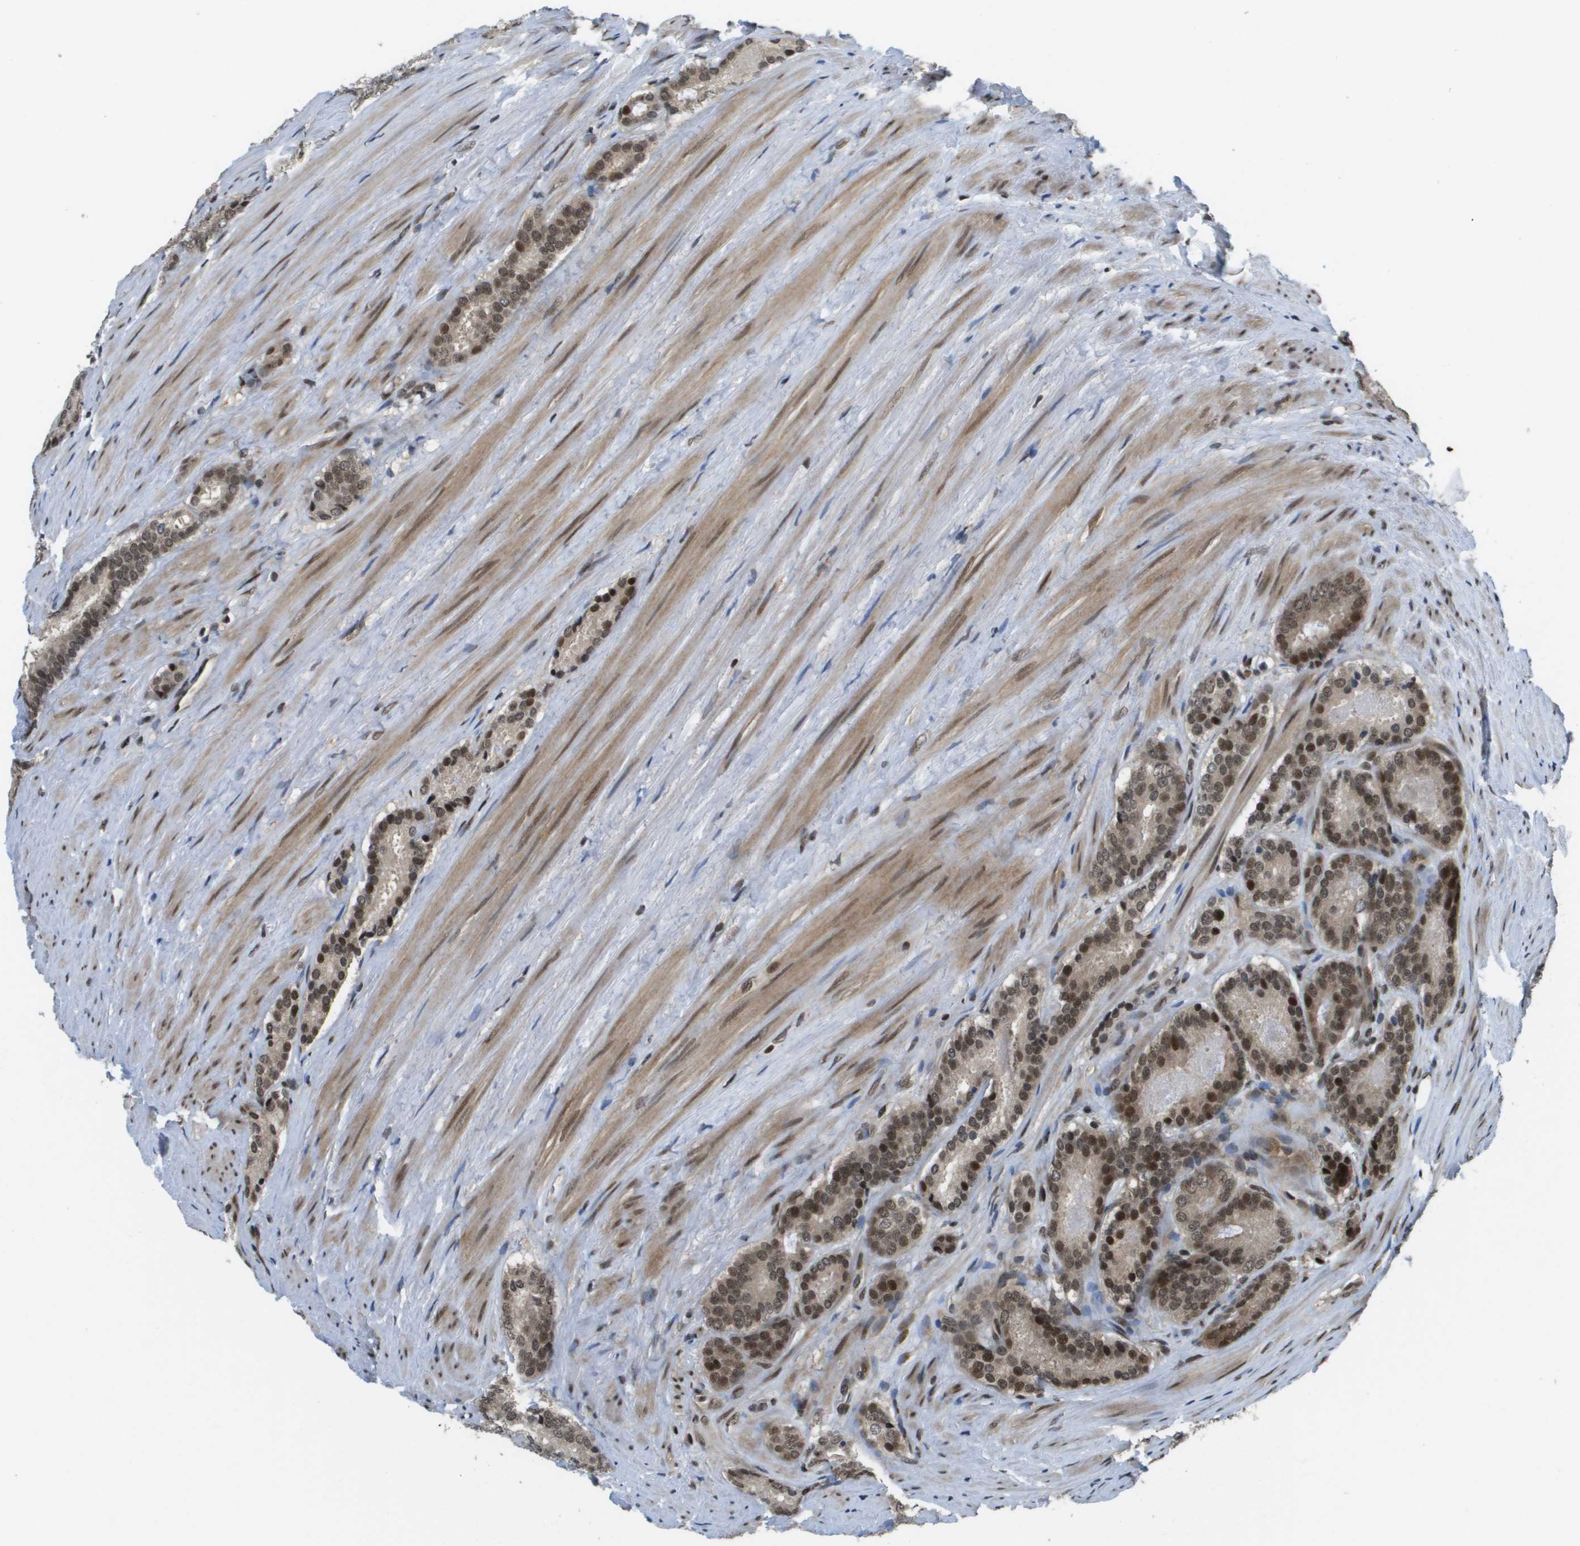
{"staining": {"intensity": "moderate", "quantity": ">75%", "location": "cytoplasmic/membranous,nuclear"}, "tissue": "prostate cancer", "cell_type": "Tumor cells", "image_type": "cancer", "snomed": [{"axis": "morphology", "description": "Adenocarcinoma, Low grade"}, {"axis": "topography", "description": "Prostate"}], "caption": "High-magnification brightfield microscopy of prostate low-grade adenocarcinoma stained with DAB (3,3'-diaminobenzidine) (brown) and counterstained with hematoxylin (blue). tumor cells exhibit moderate cytoplasmic/membranous and nuclear staining is identified in about>75% of cells.", "gene": "RECQL4", "patient": {"sex": "male", "age": 69}}